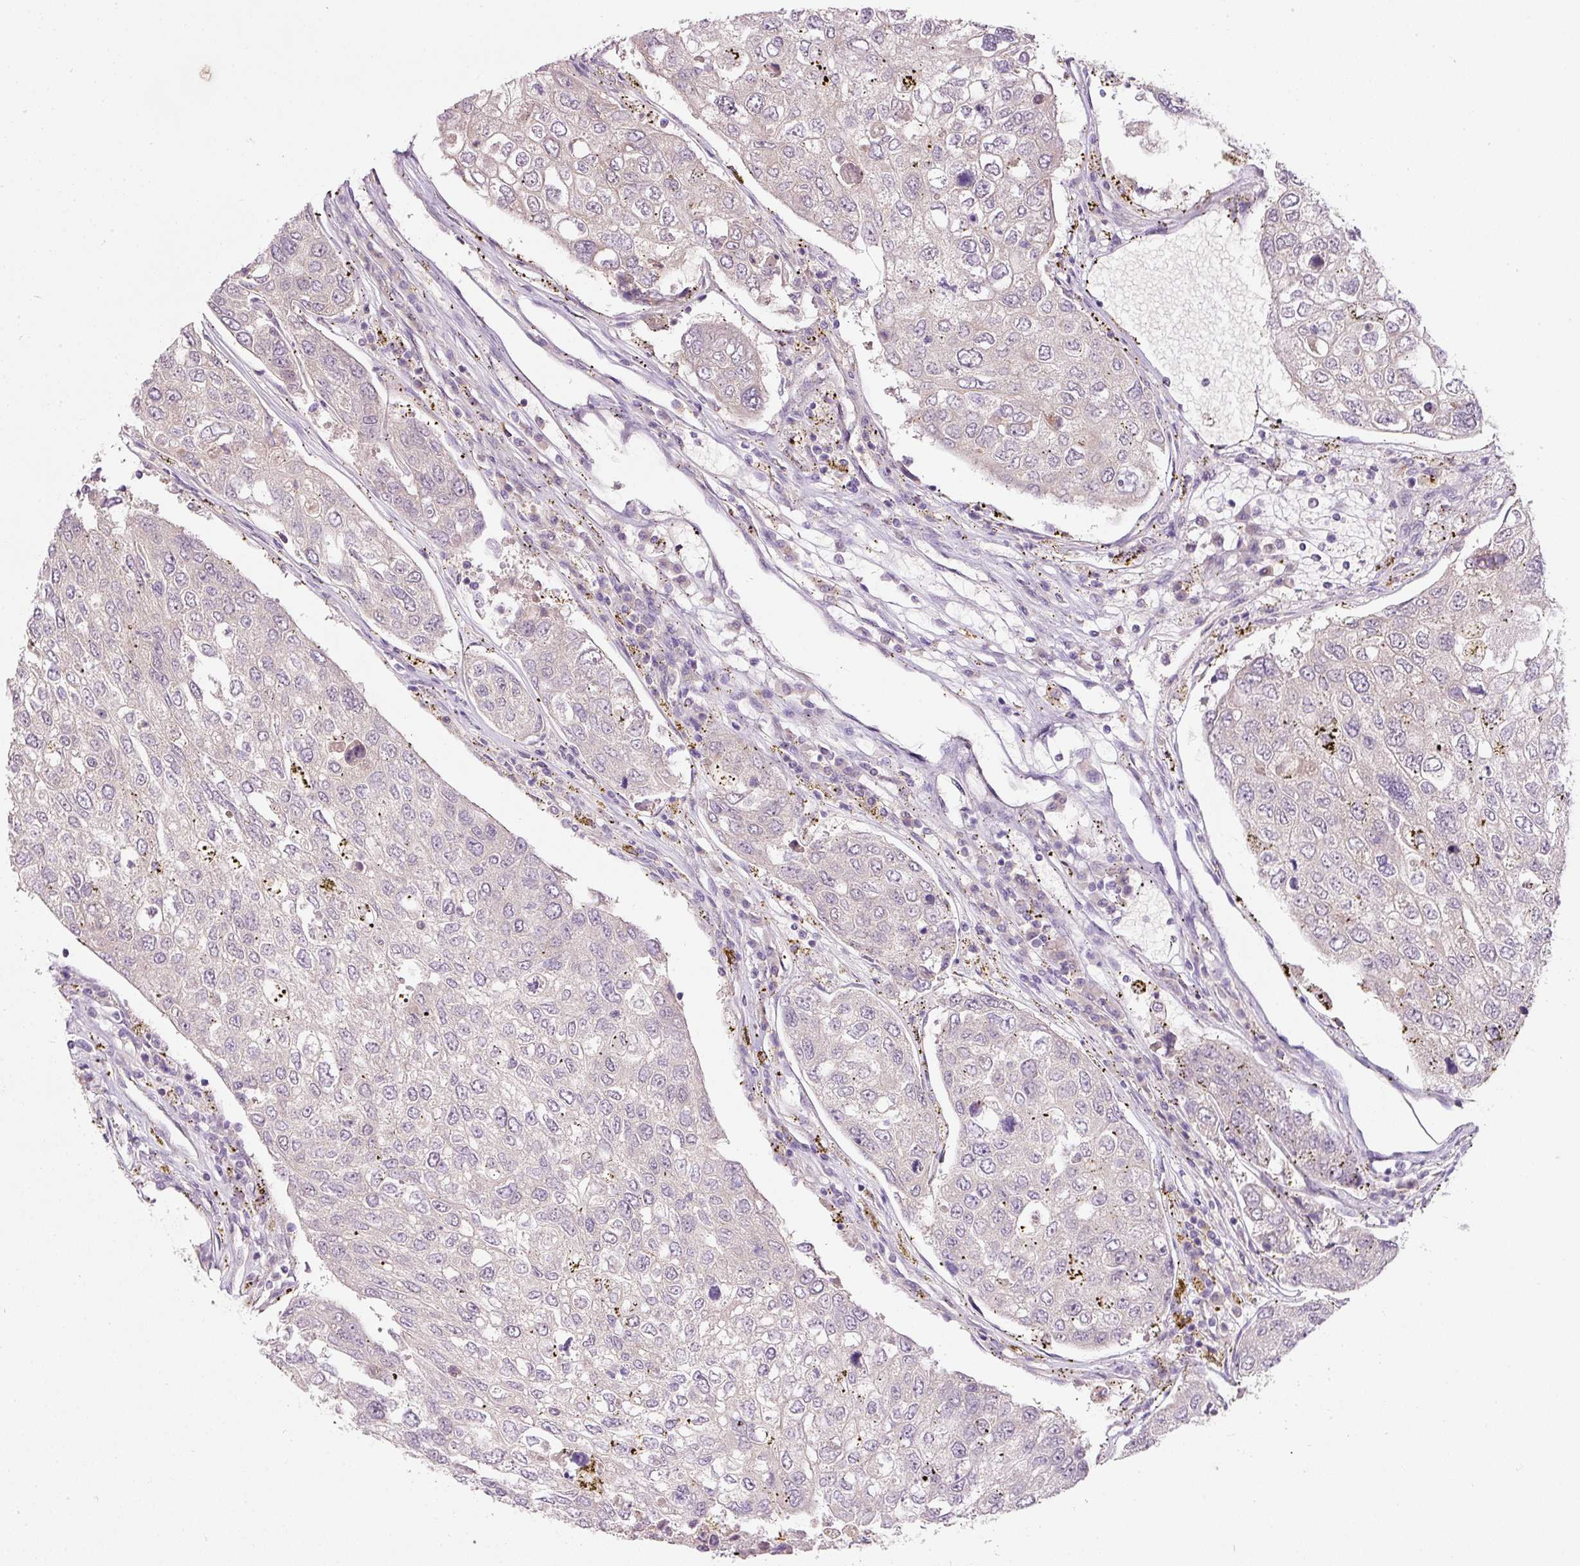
{"staining": {"intensity": "negative", "quantity": "none", "location": "none"}, "tissue": "urothelial cancer", "cell_type": "Tumor cells", "image_type": "cancer", "snomed": [{"axis": "morphology", "description": "Urothelial carcinoma, High grade"}, {"axis": "topography", "description": "Lymph node"}, {"axis": "topography", "description": "Urinary bladder"}], "caption": "Tumor cells are negative for brown protein staining in high-grade urothelial carcinoma.", "gene": "TMEM37", "patient": {"sex": "male", "age": 51}}